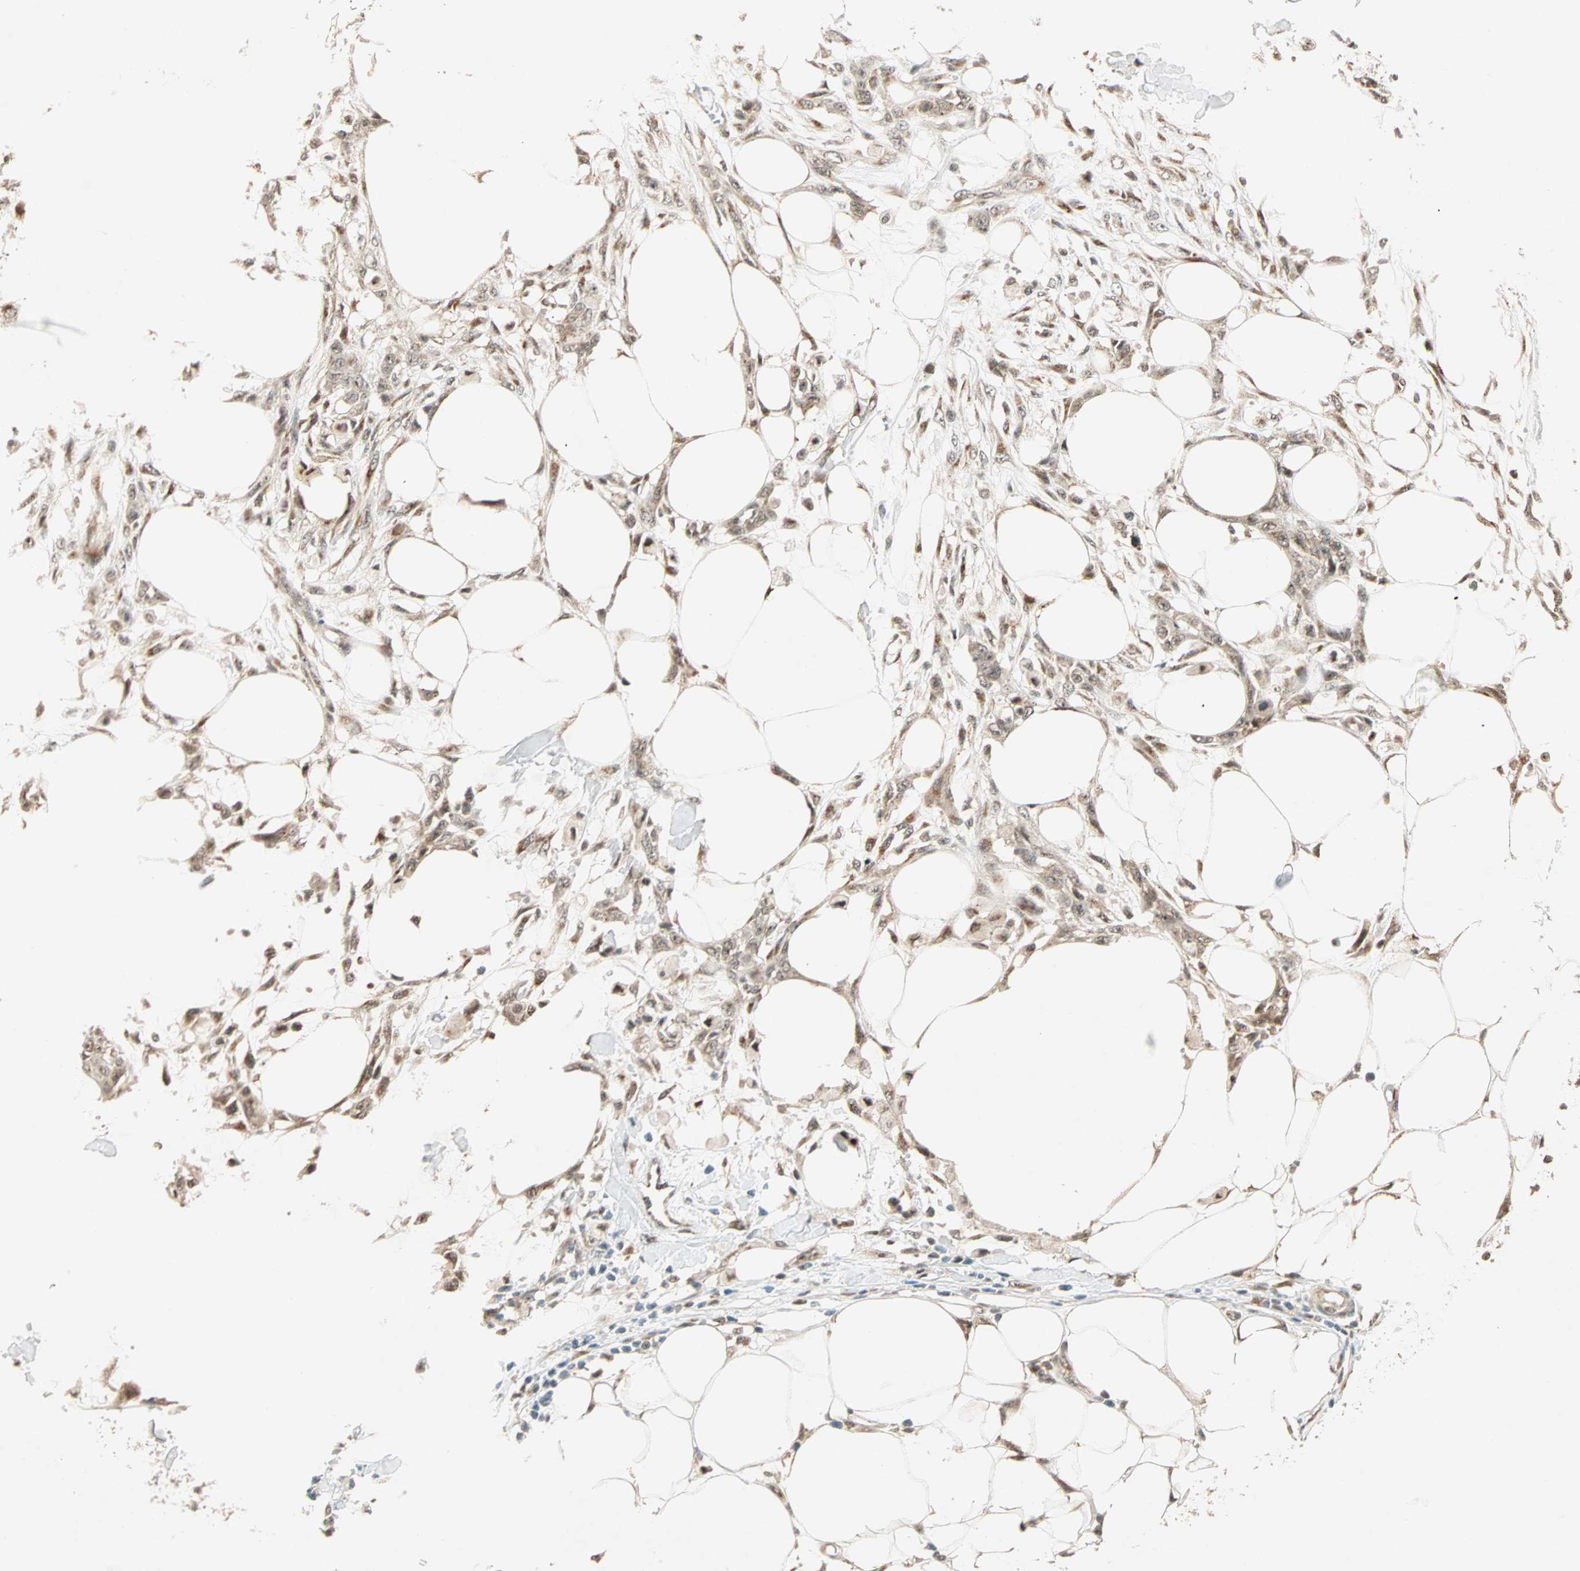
{"staining": {"intensity": "weak", "quantity": "25%-75%", "location": "cytoplasmic/membranous"}, "tissue": "skin cancer", "cell_type": "Tumor cells", "image_type": "cancer", "snomed": [{"axis": "morphology", "description": "Squamous cell carcinoma, NOS"}, {"axis": "topography", "description": "Skin"}], "caption": "Protein staining by IHC displays weak cytoplasmic/membranous expression in approximately 25%-75% of tumor cells in skin cancer (squamous cell carcinoma).", "gene": "PRDM2", "patient": {"sex": "female", "age": 59}}